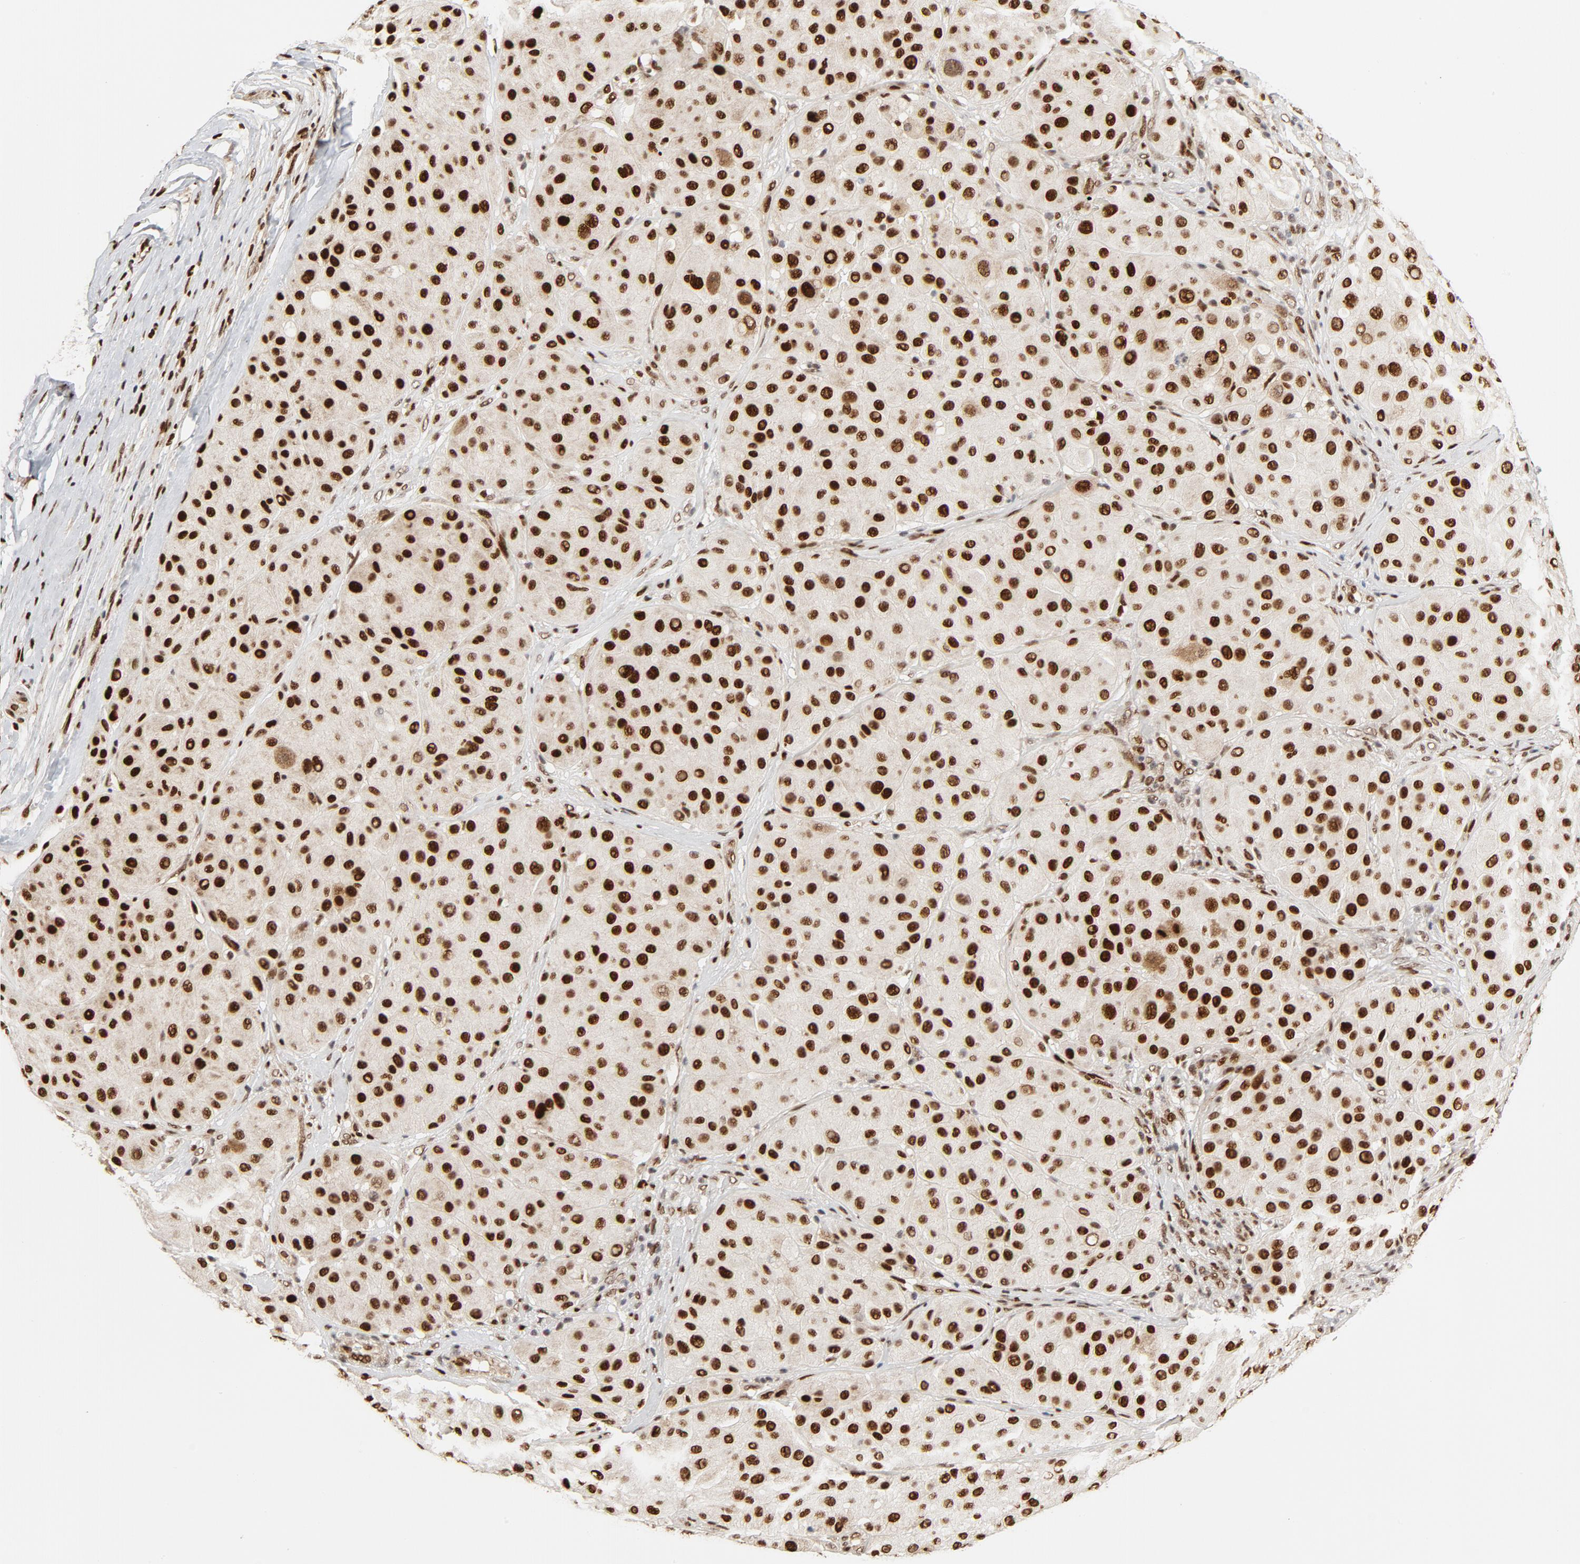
{"staining": {"intensity": "strong", "quantity": ">75%", "location": "nuclear"}, "tissue": "melanoma", "cell_type": "Tumor cells", "image_type": "cancer", "snomed": [{"axis": "morphology", "description": "Normal tissue, NOS"}, {"axis": "morphology", "description": "Malignant melanoma, Metastatic site"}, {"axis": "topography", "description": "Skin"}], "caption": "Immunohistochemistry (IHC) histopathology image of human malignant melanoma (metastatic site) stained for a protein (brown), which displays high levels of strong nuclear expression in about >75% of tumor cells.", "gene": "MEF2A", "patient": {"sex": "male", "age": 41}}